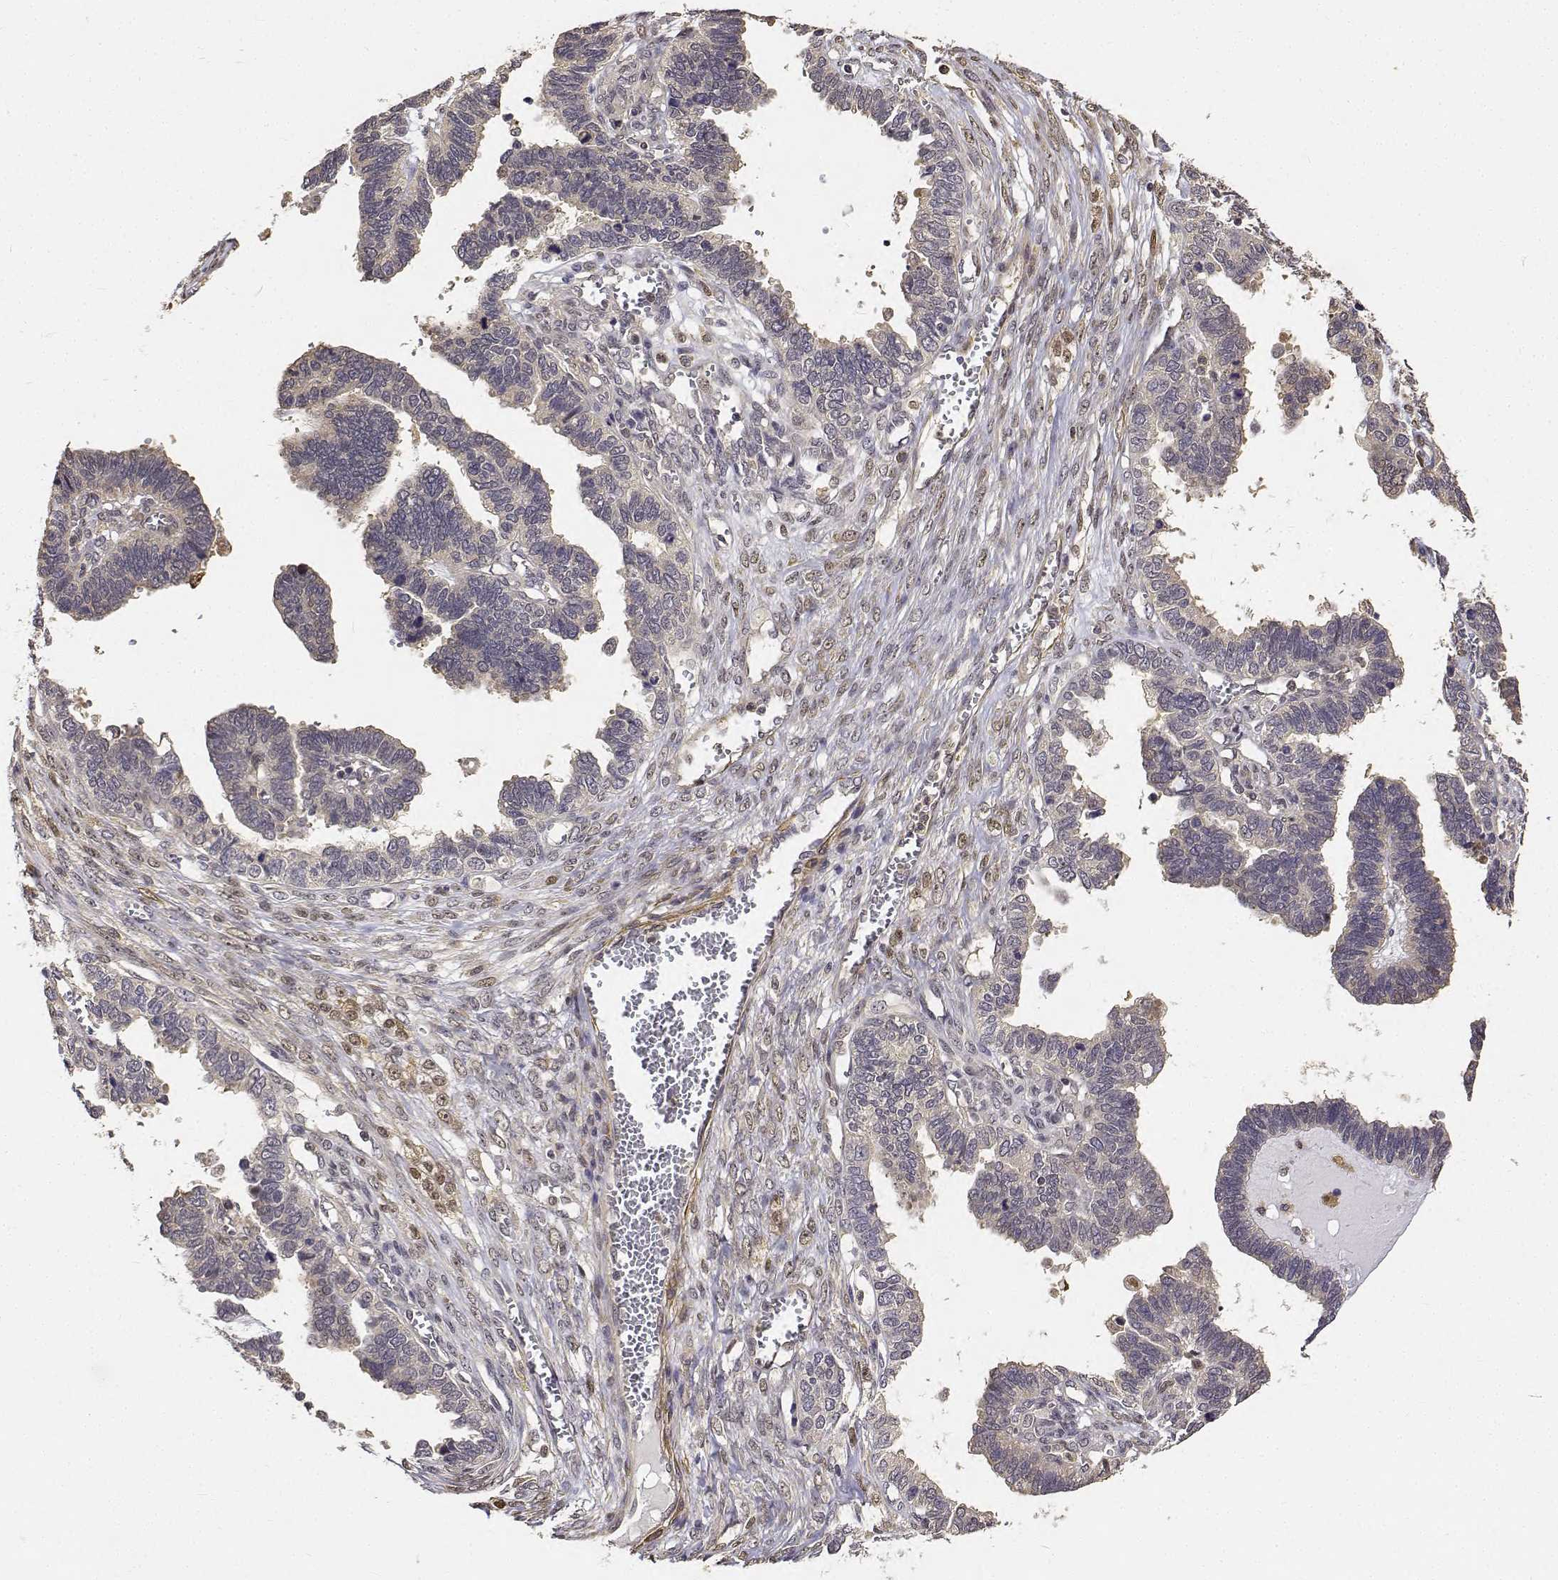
{"staining": {"intensity": "negative", "quantity": "none", "location": "none"}, "tissue": "ovarian cancer", "cell_type": "Tumor cells", "image_type": "cancer", "snomed": [{"axis": "morphology", "description": "Cystadenocarcinoma, serous, NOS"}, {"axis": "topography", "description": "Ovary"}], "caption": "A histopathology image of human serous cystadenocarcinoma (ovarian) is negative for staining in tumor cells.", "gene": "PCID2", "patient": {"sex": "female", "age": 51}}